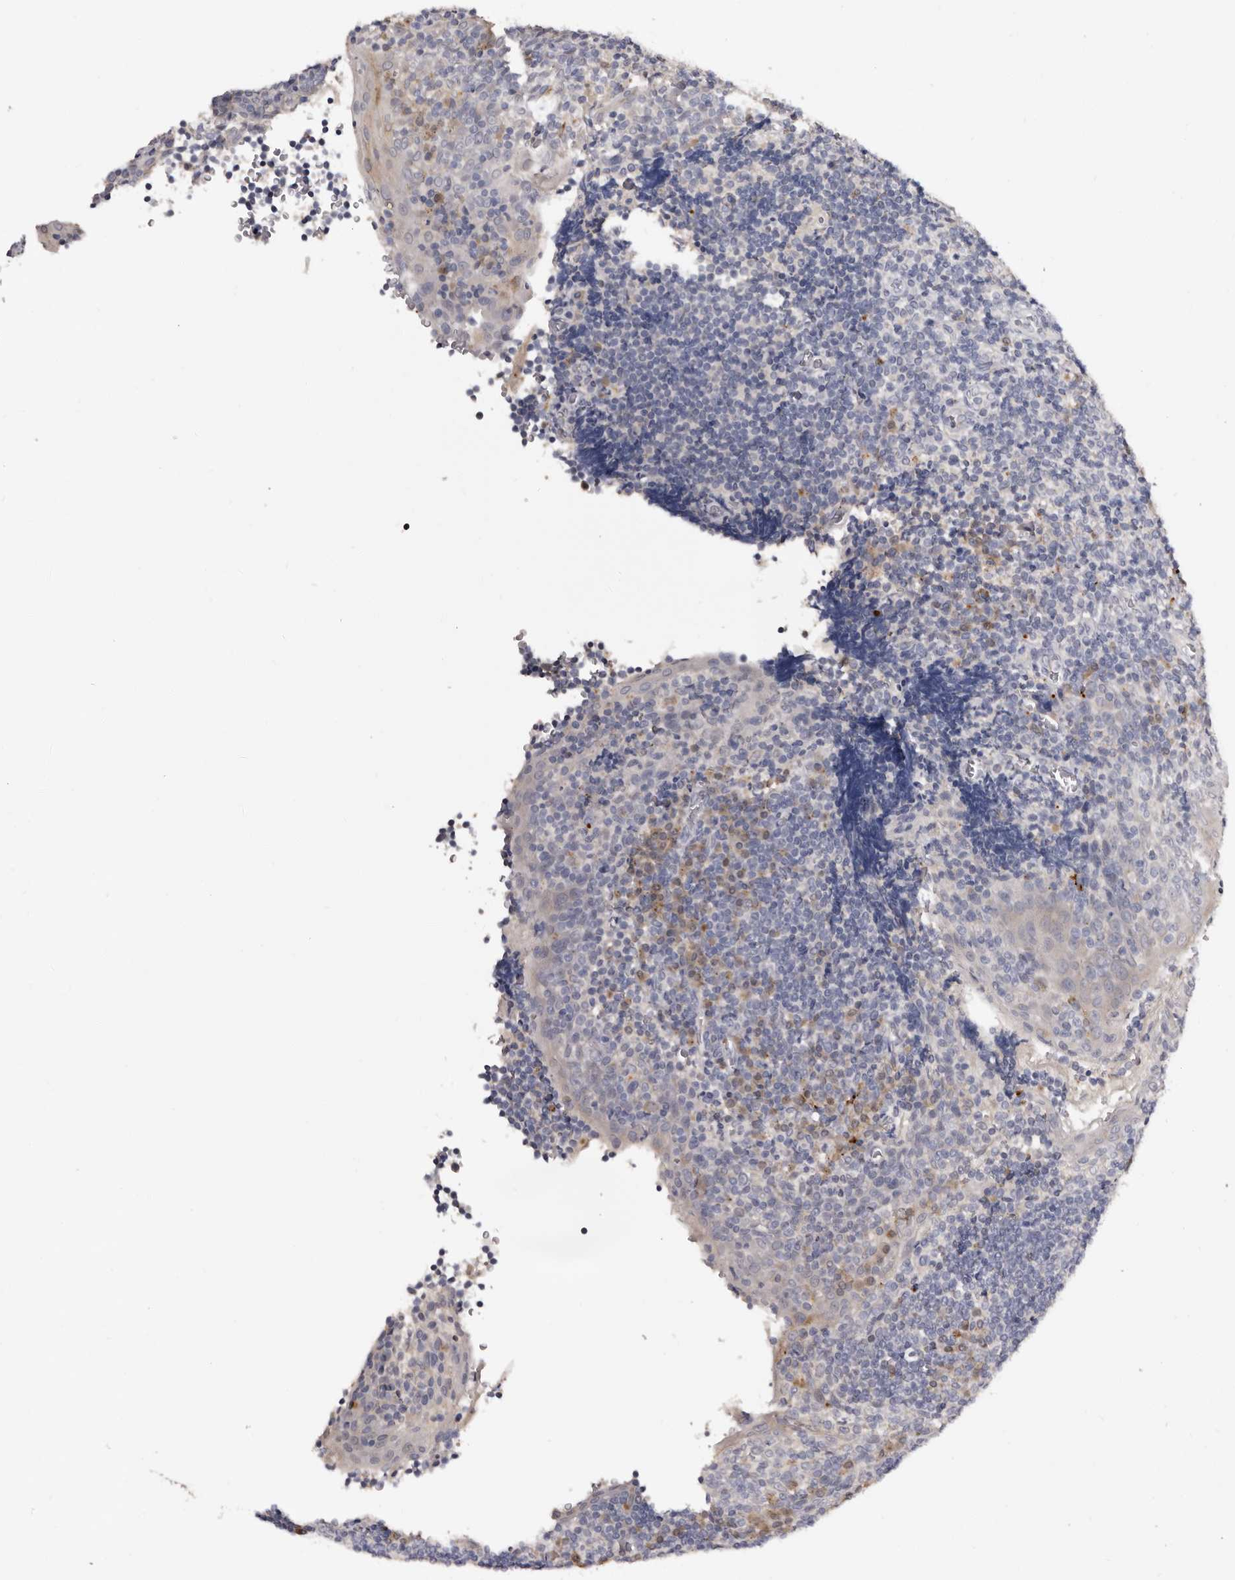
{"staining": {"intensity": "negative", "quantity": "none", "location": "none"}, "tissue": "tonsil", "cell_type": "Germinal center cells", "image_type": "normal", "snomed": [{"axis": "morphology", "description": "Normal tissue, NOS"}, {"axis": "topography", "description": "Tonsil"}], "caption": "Tonsil was stained to show a protein in brown. There is no significant expression in germinal center cells. (DAB (3,3'-diaminobenzidine) IHC visualized using brightfield microscopy, high magnification).", "gene": "DAP", "patient": {"sex": "male", "age": 27}}